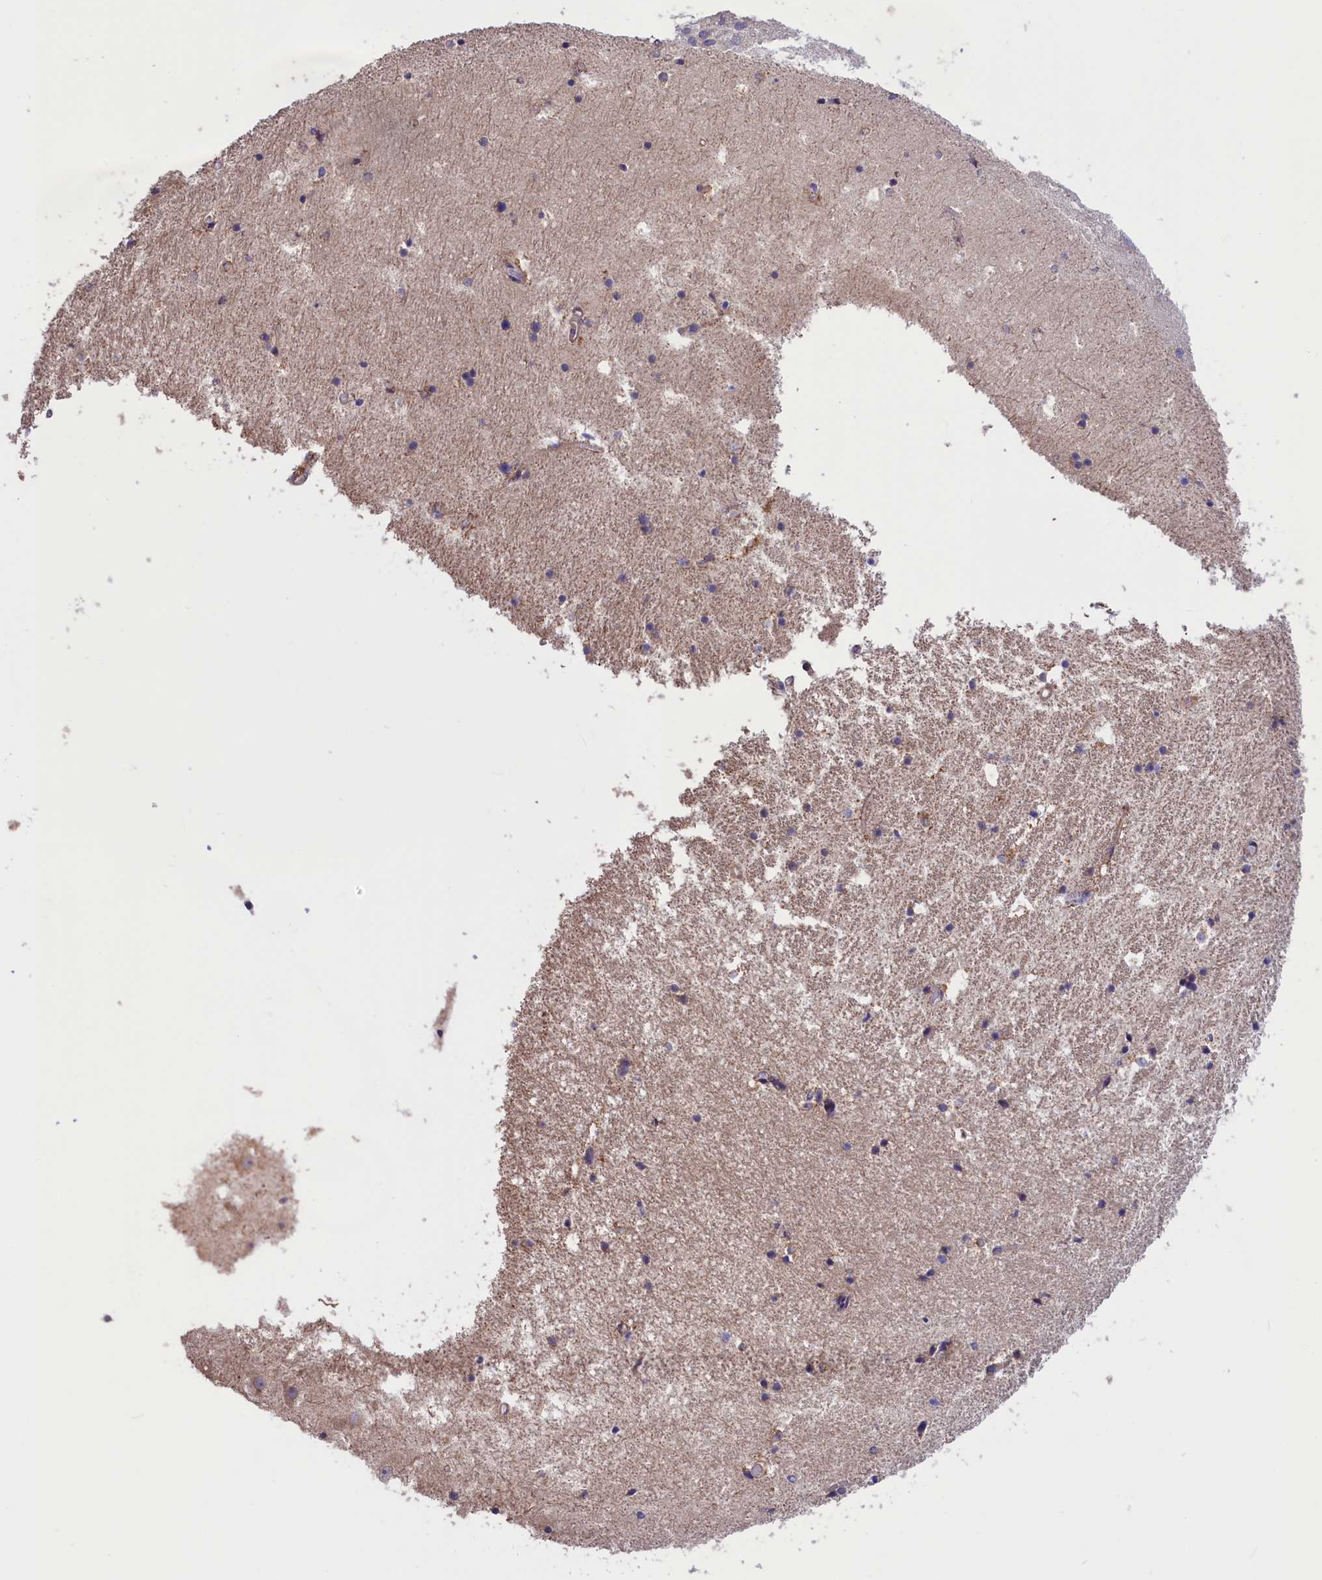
{"staining": {"intensity": "negative", "quantity": "none", "location": "none"}, "tissue": "hippocampus", "cell_type": "Glial cells", "image_type": "normal", "snomed": [{"axis": "morphology", "description": "Normal tissue, NOS"}, {"axis": "topography", "description": "Hippocampus"}], "caption": "Immunohistochemical staining of normal hippocampus demonstrates no significant expression in glial cells.", "gene": "CYP2U1", "patient": {"sex": "female", "age": 52}}